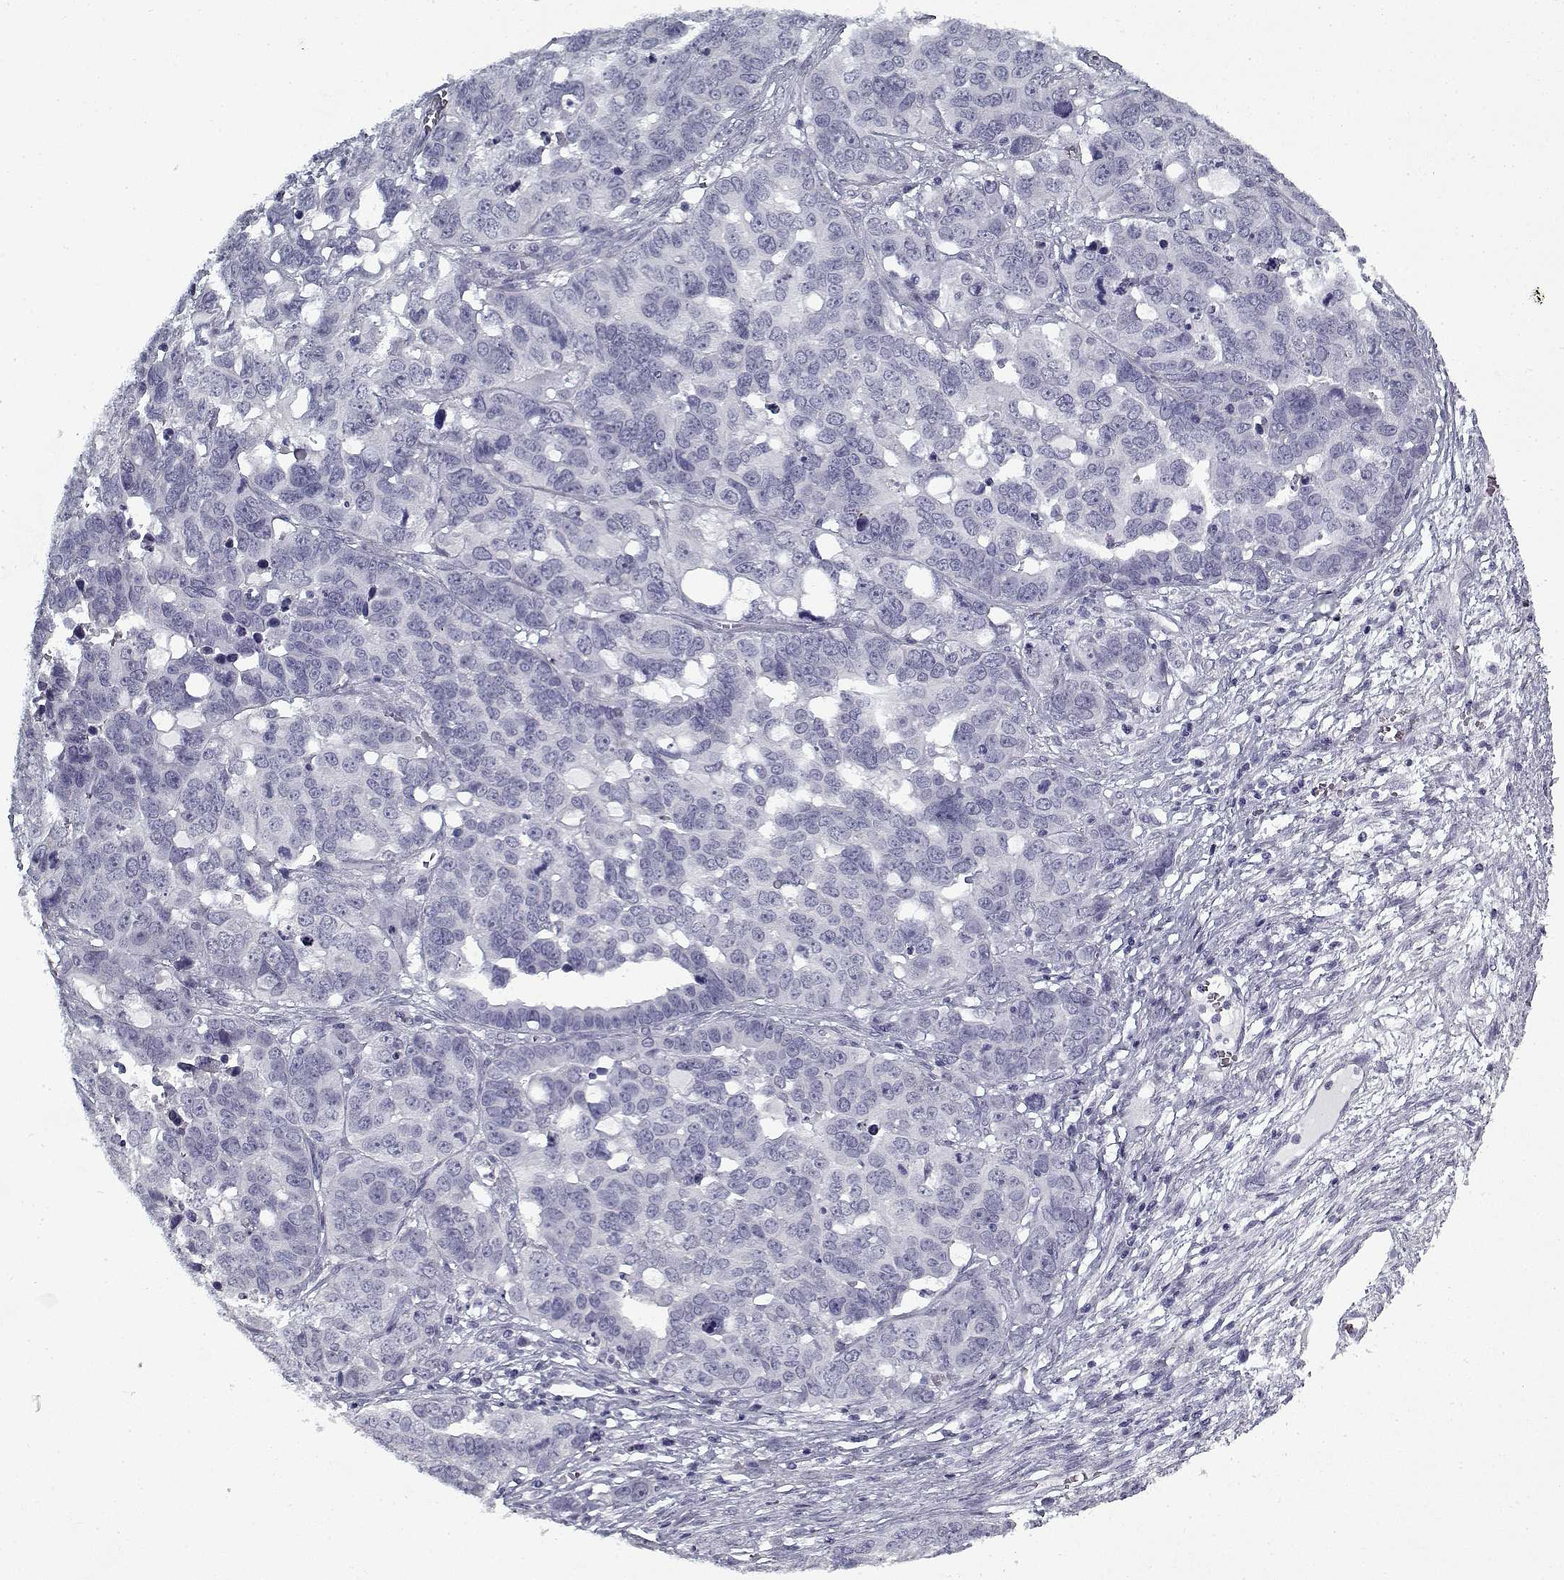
{"staining": {"intensity": "negative", "quantity": "none", "location": "none"}, "tissue": "ovarian cancer", "cell_type": "Tumor cells", "image_type": "cancer", "snomed": [{"axis": "morphology", "description": "Carcinoma, endometroid"}, {"axis": "topography", "description": "Ovary"}], "caption": "Image shows no significant protein positivity in tumor cells of ovarian cancer (endometroid carcinoma).", "gene": "RNF32", "patient": {"sex": "female", "age": 78}}